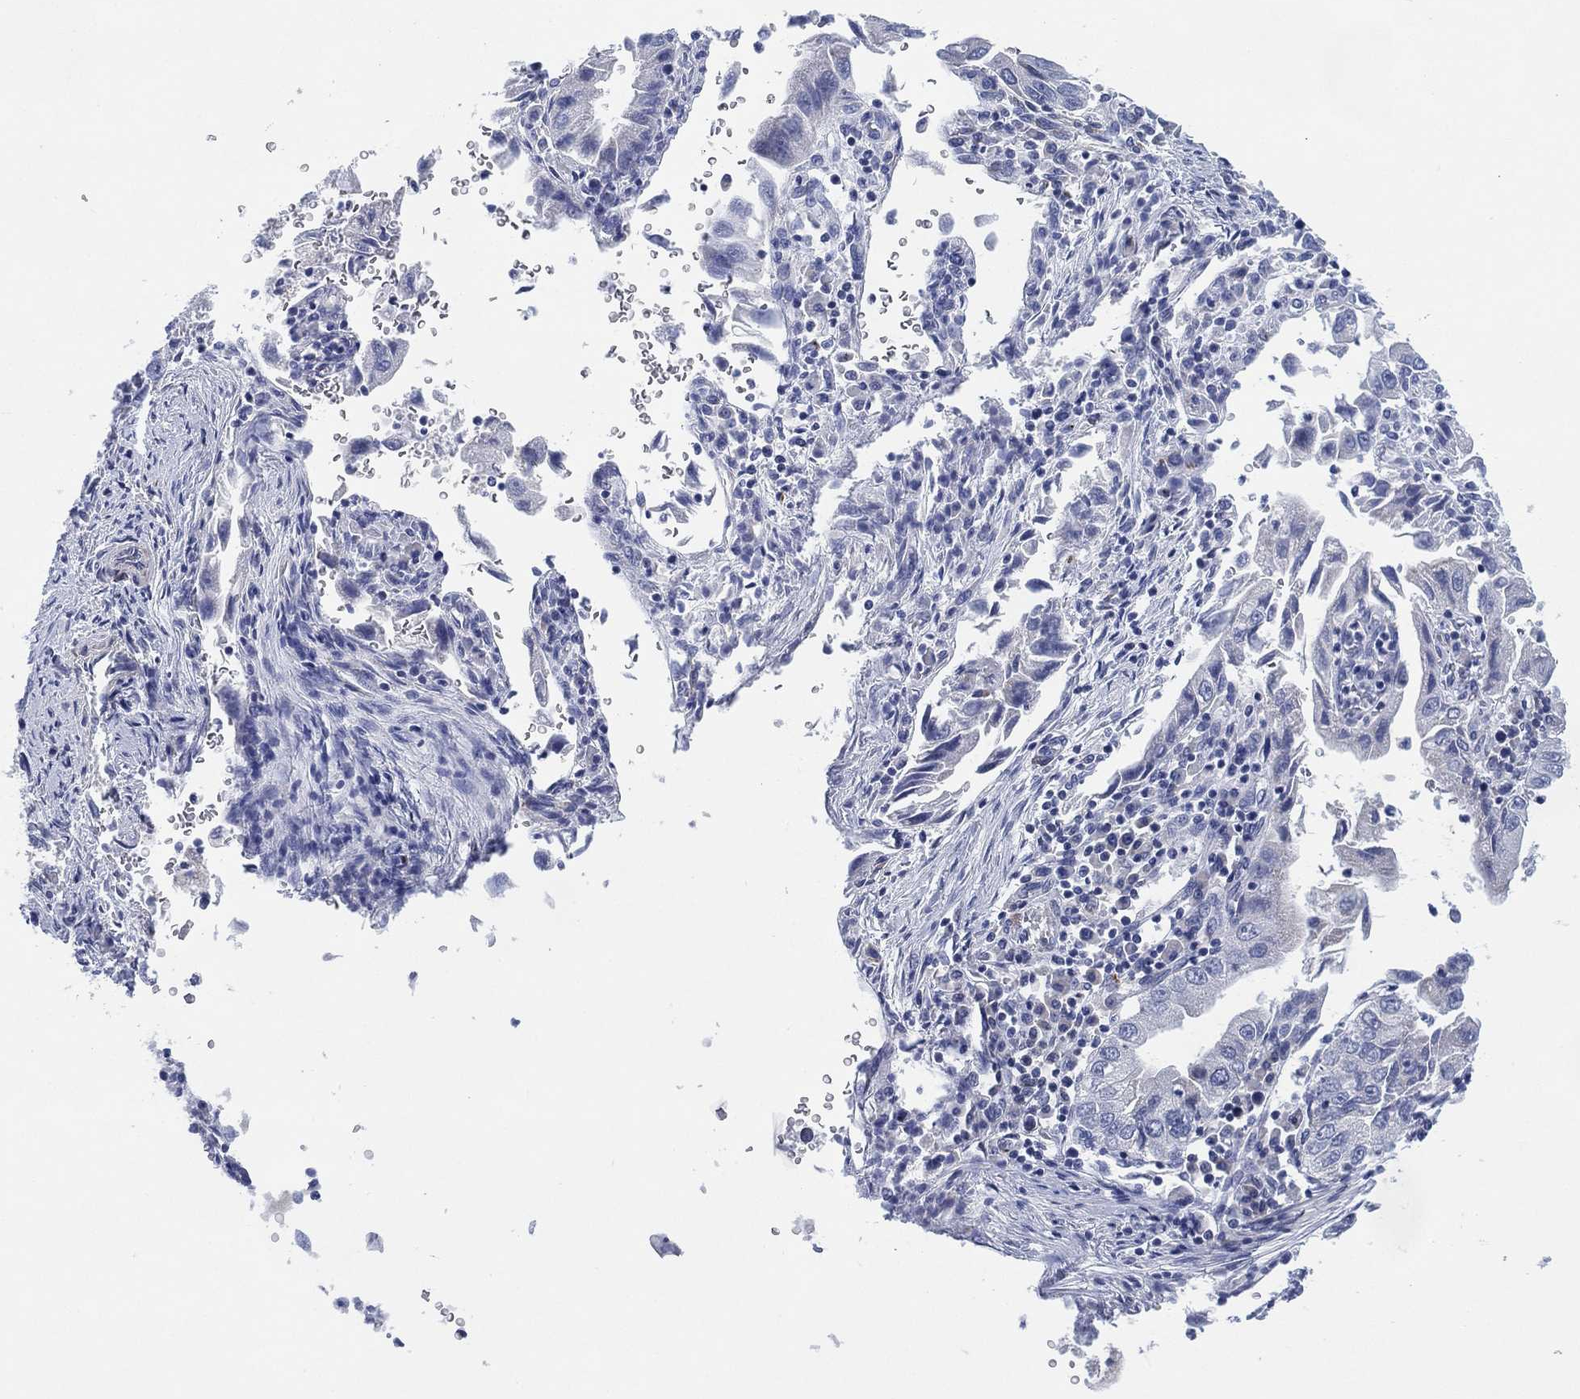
{"staining": {"intensity": "negative", "quantity": "none", "location": "none"}, "tissue": "stomach cancer", "cell_type": "Tumor cells", "image_type": "cancer", "snomed": [{"axis": "morphology", "description": "Adenocarcinoma, NOS"}, {"axis": "topography", "description": "Stomach"}], "caption": "There is no significant positivity in tumor cells of adenocarcinoma (stomach).", "gene": "ADAD2", "patient": {"sex": "male", "age": 76}}